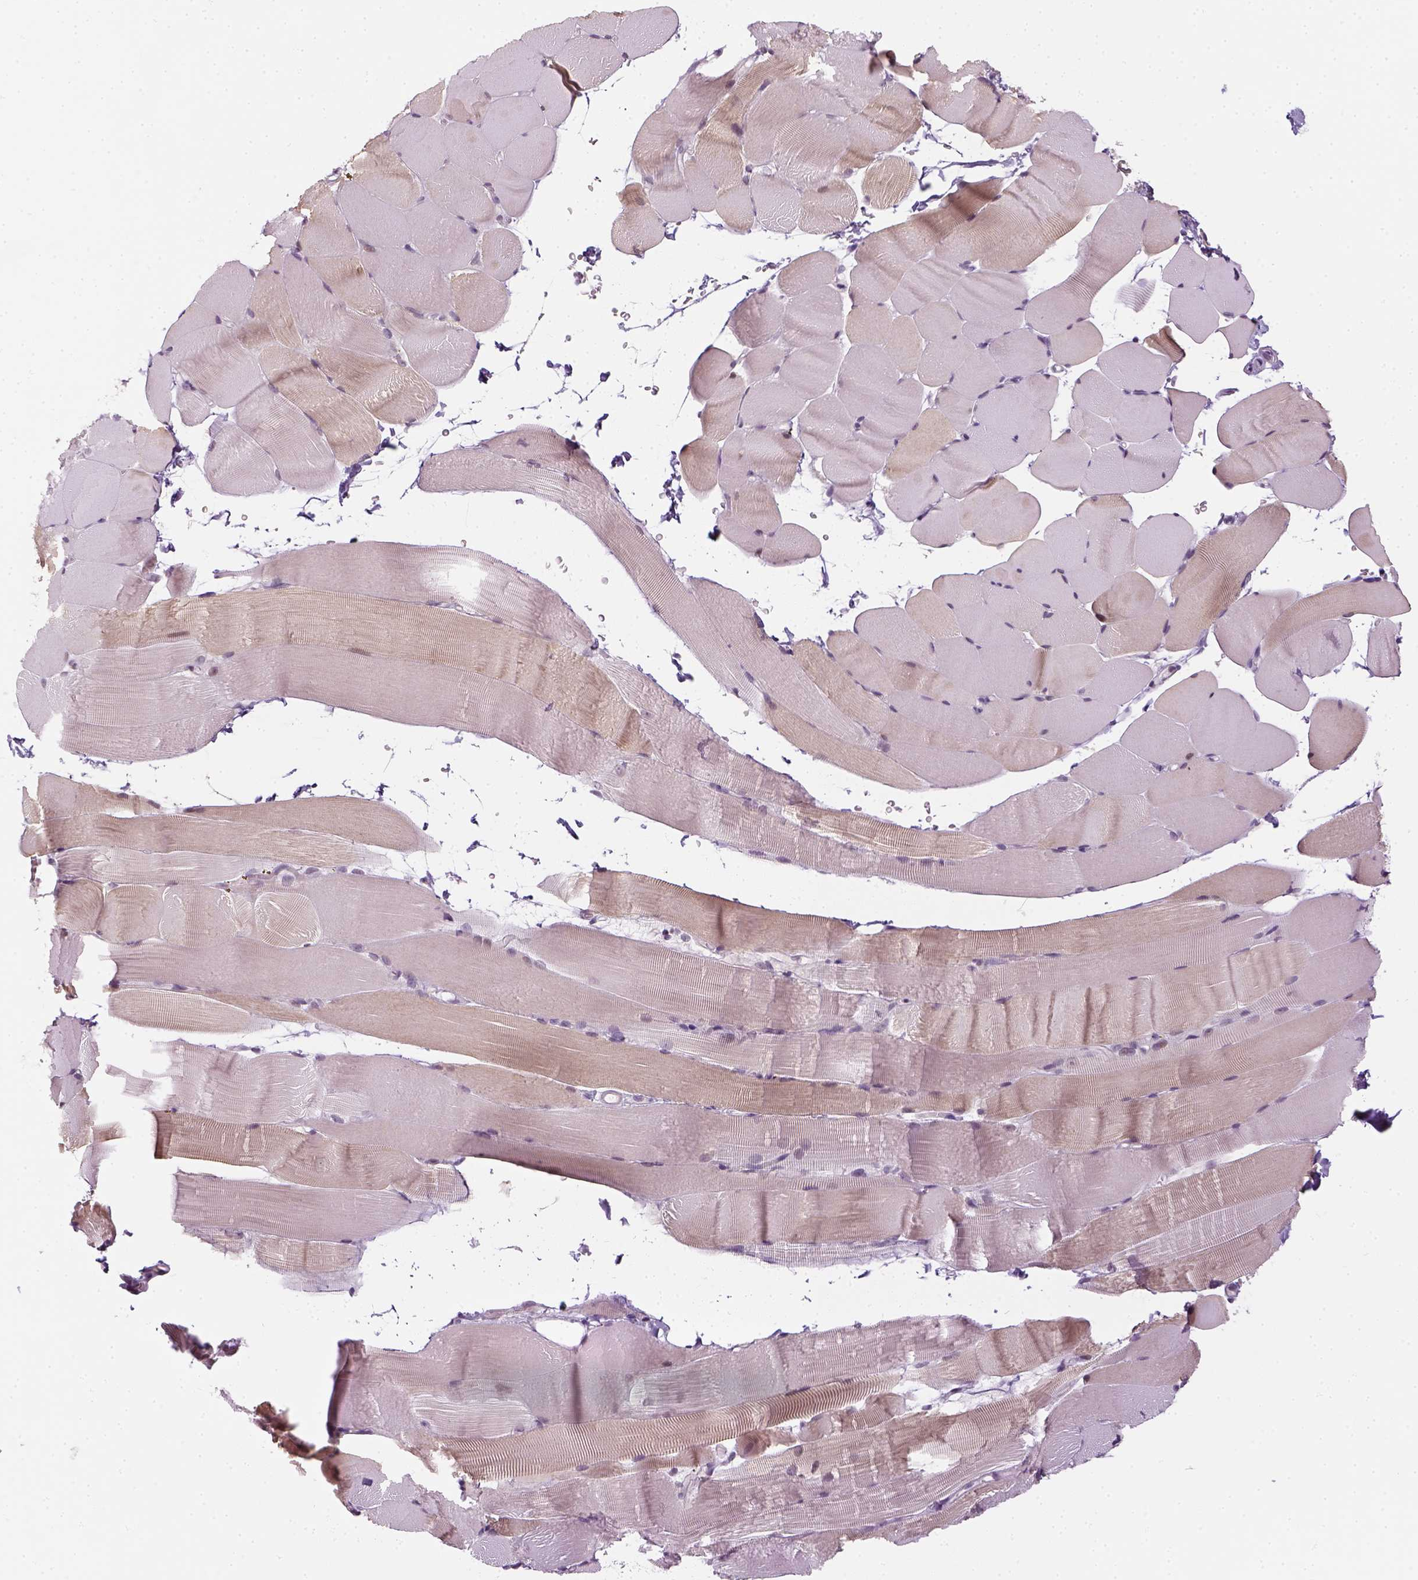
{"staining": {"intensity": "negative", "quantity": "none", "location": "none"}, "tissue": "skeletal muscle", "cell_type": "Myocytes", "image_type": "normal", "snomed": [{"axis": "morphology", "description": "Normal tissue, NOS"}, {"axis": "topography", "description": "Skeletal muscle"}], "caption": "A photomicrograph of human skeletal muscle is negative for staining in myocytes.", "gene": "MAGEB3", "patient": {"sex": "female", "age": 37}}